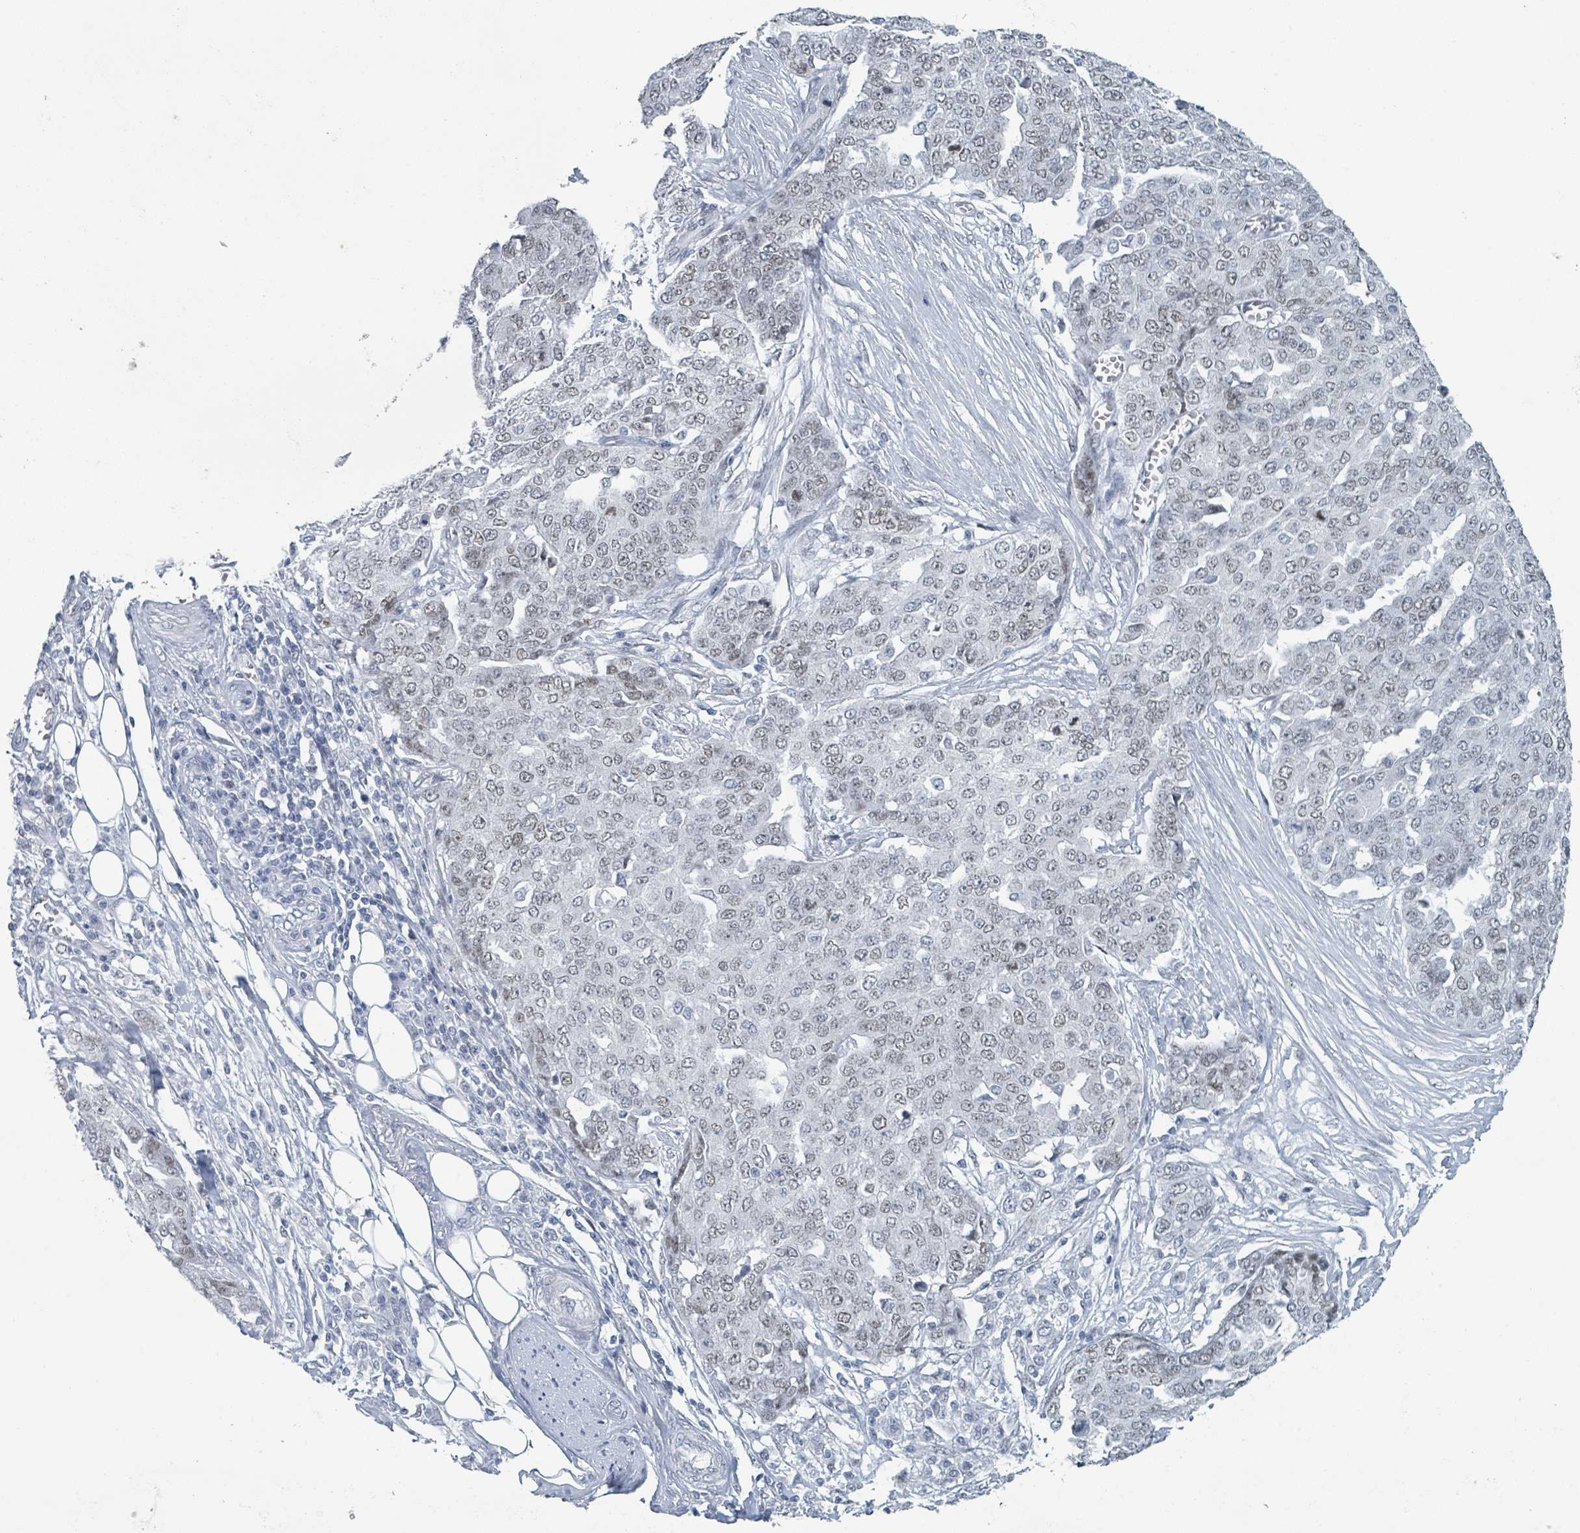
{"staining": {"intensity": "weak", "quantity": "<25%", "location": "nuclear"}, "tissue": "ovarian cancer", "cell_type": "Tumor cells", "image_type": "cancer", "snomed": [{"axis": "morphology", "description": "Cystadenocarcinoma, serous, NOS"}, {"axis": "topography", "description": "Soft tissue"}, {"axis": "topography", "description": "Ovary"}], "caption": "The immunohistochemistry (IHC) micrograph has no significant positivity in tumor cells of ovarian cancer (serous cystadenocarcinoma) tissue.", "gene": "EHMT2", "patient": {"sex": "female", "age": 57}}